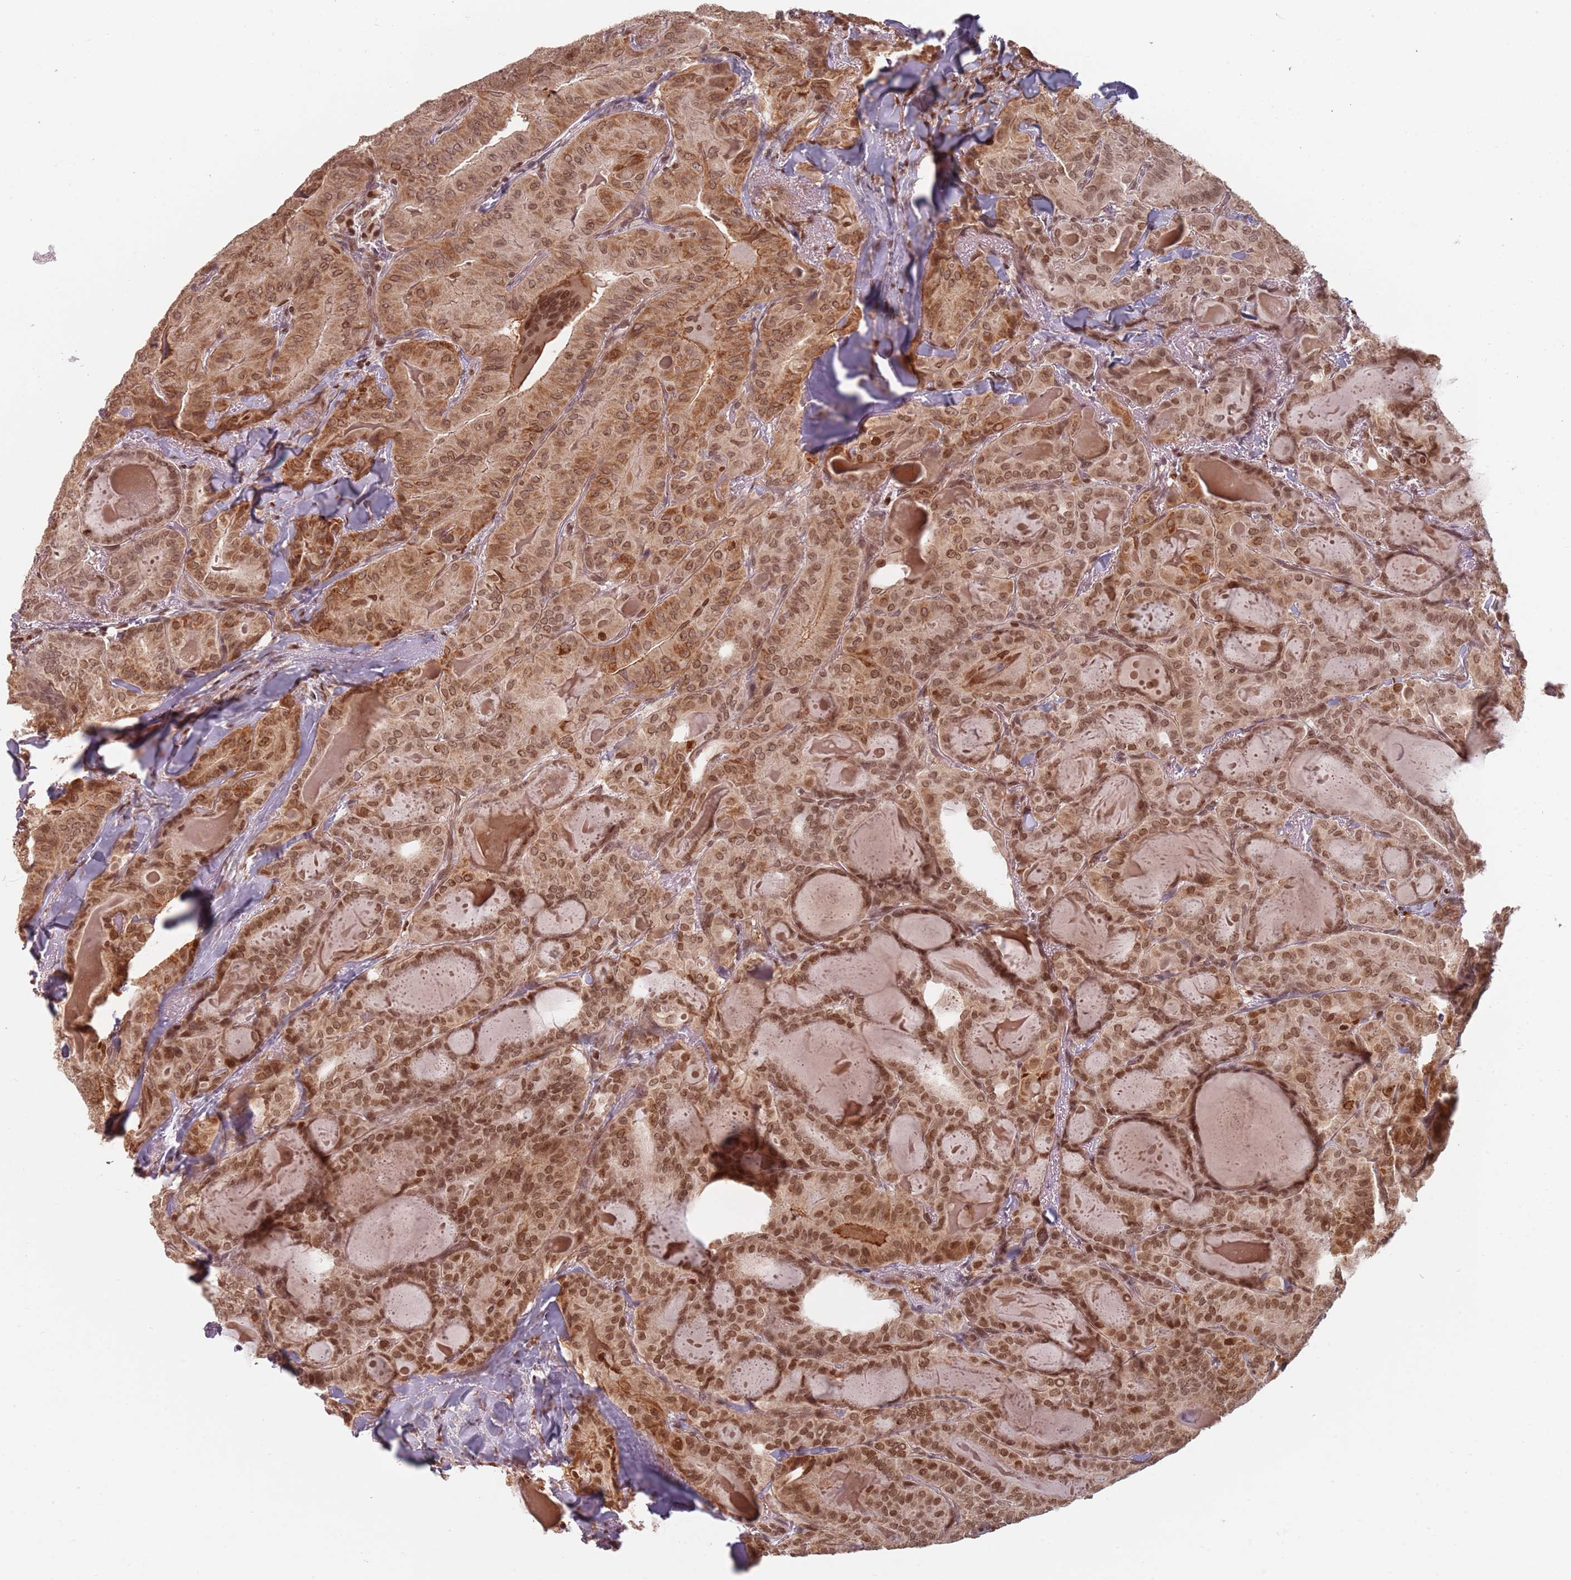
{"staining": {"intensity": "moderate", "quantity": ">75%", "location": "cytoplasmic/membranous,nuclear"}, "tissue": "thyroid cancer", "cell_type": "Tumor cells", "image_type": "cancer", "snomed": [{"axis": "morphology", "description": "Papillary adenocarcinoma, NOS"}, {"axis": "topography", "description": "Thyroid gland"}], "caption": "Immunohistochemical staining of thyroid papillary adenocarcinoma shows medium levels of moderate cytoplasmic/membranous and nuclear protein positivity in about >75% of tumor cells. The staining was performed using DAB (3,3'-diaminobenzidine) to visualize the protein expression in brown, while the nuclei were stained in blue with hematoxylin (Magnification: 20x).", "gene": "NUP50", "patient": {"sex": "female", "age": 68}}